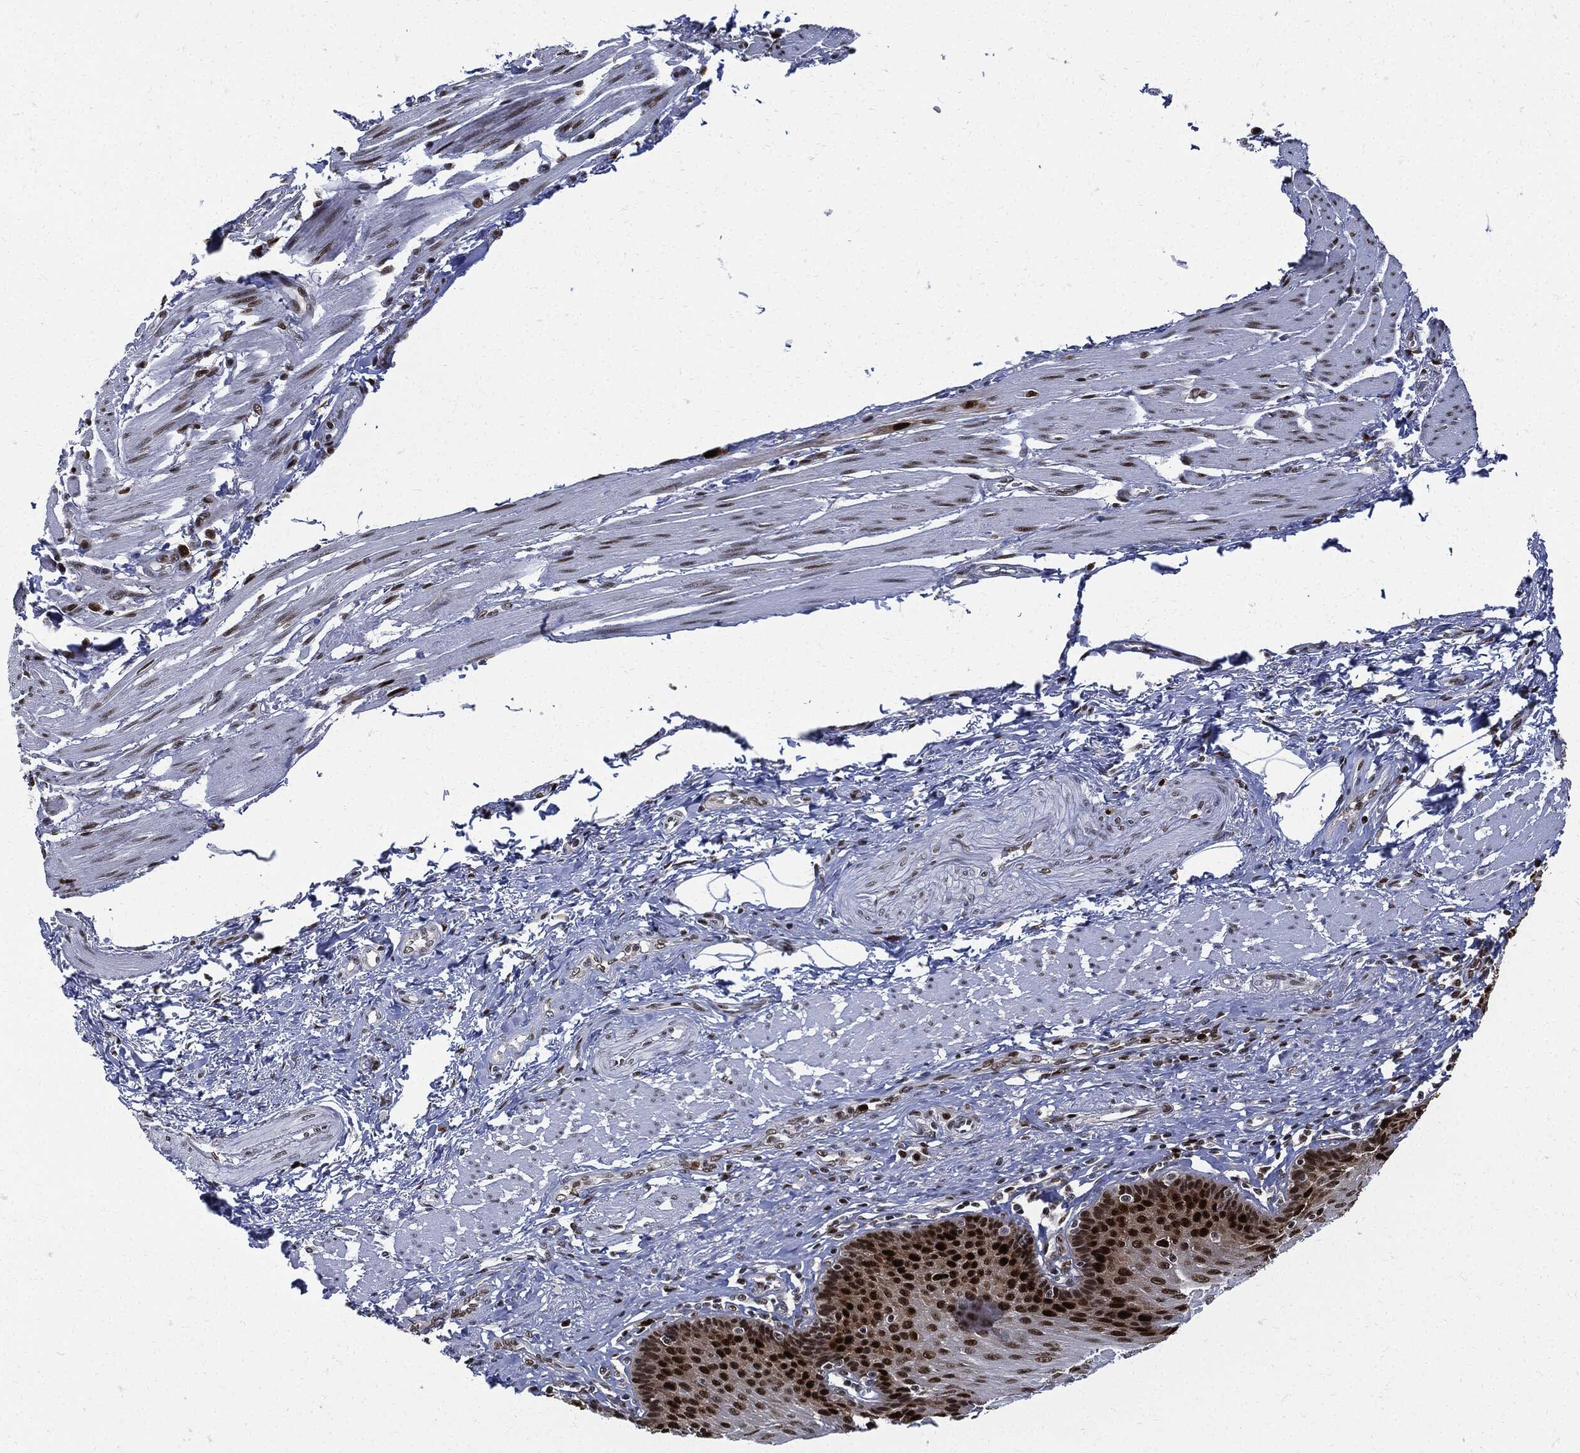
{"staining": {"intensity": "strong", "quantity": ">75%", "location": "nuclear"}, "tissue": "esophagus", "cell_type": "Squamous epithelial cells", "image_type": "normal", "snomed": [{"axis": "morphology", "description": "Normal tissue, NOS"}, {"axis": "topography", "description": "Esophagus"}], "caption": "Protein staining shows strong nuclear staining in about >75% of squamous epithelial cells in benign esophagus.", "gene": "PCNA", "patient": {"sex": "male", "age": 58}}